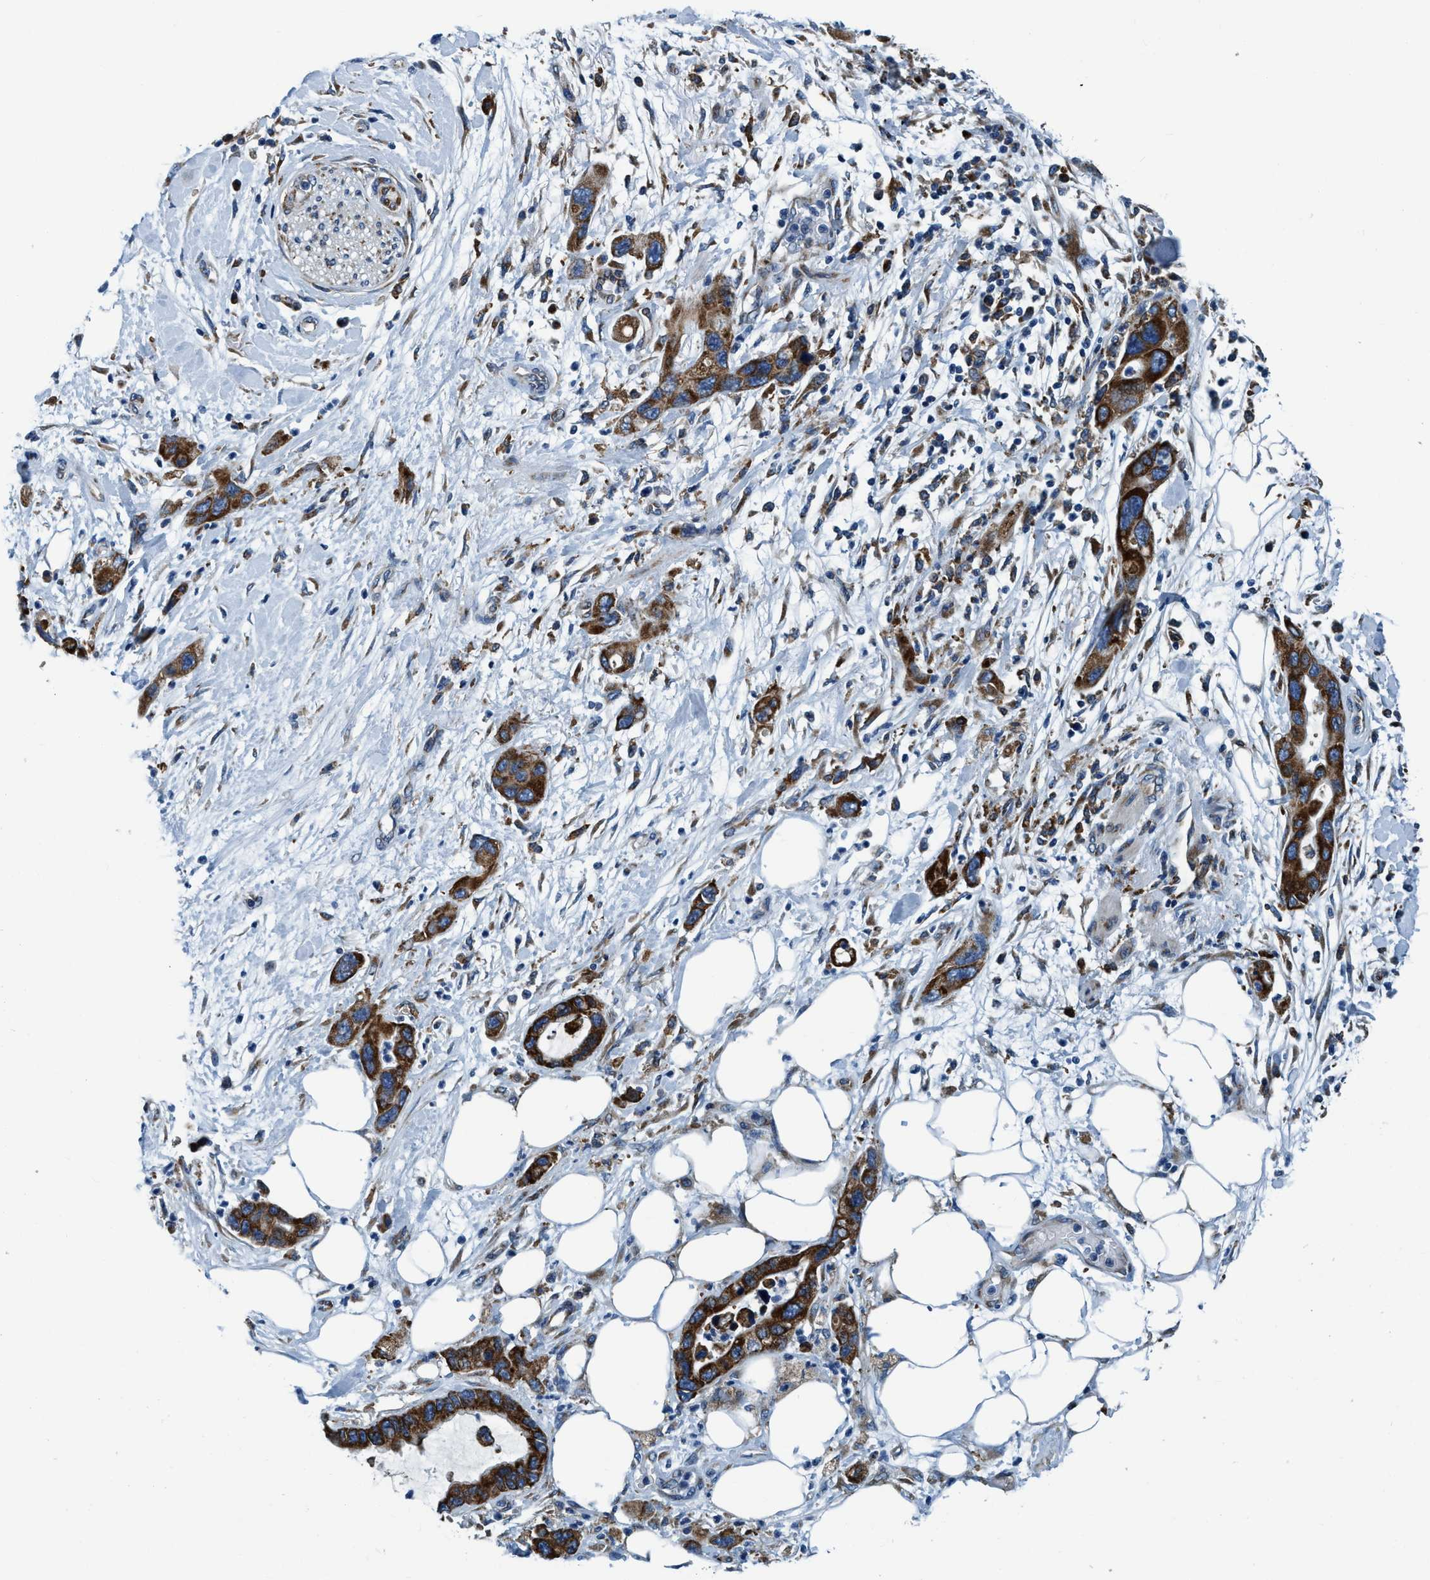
{"staining": {"intensity": "strong", "quantity": ">75%", "location": "cytoplasmic/membranous"}, "tissue": "pancreatic cancer", "cell_type": "Tumor cells", "image_type": "cancer", "snomed": [{"axis": "morphology", "description": "Normal tissue, NOS"}, {"axis": "morphology", "description": "Adenocarcinoma, NOS"}, {"axis": "topography", "description": "Pancreas"}], "caption": "Immunohistochemical staining of human pancreatic adenocarcinoma displays high levels of strong cytoplasmic/membranous staining in approximately >75% of tumor cells.", "gene": "ARMC9", "patient": {"sex": "female", "age": 71}}